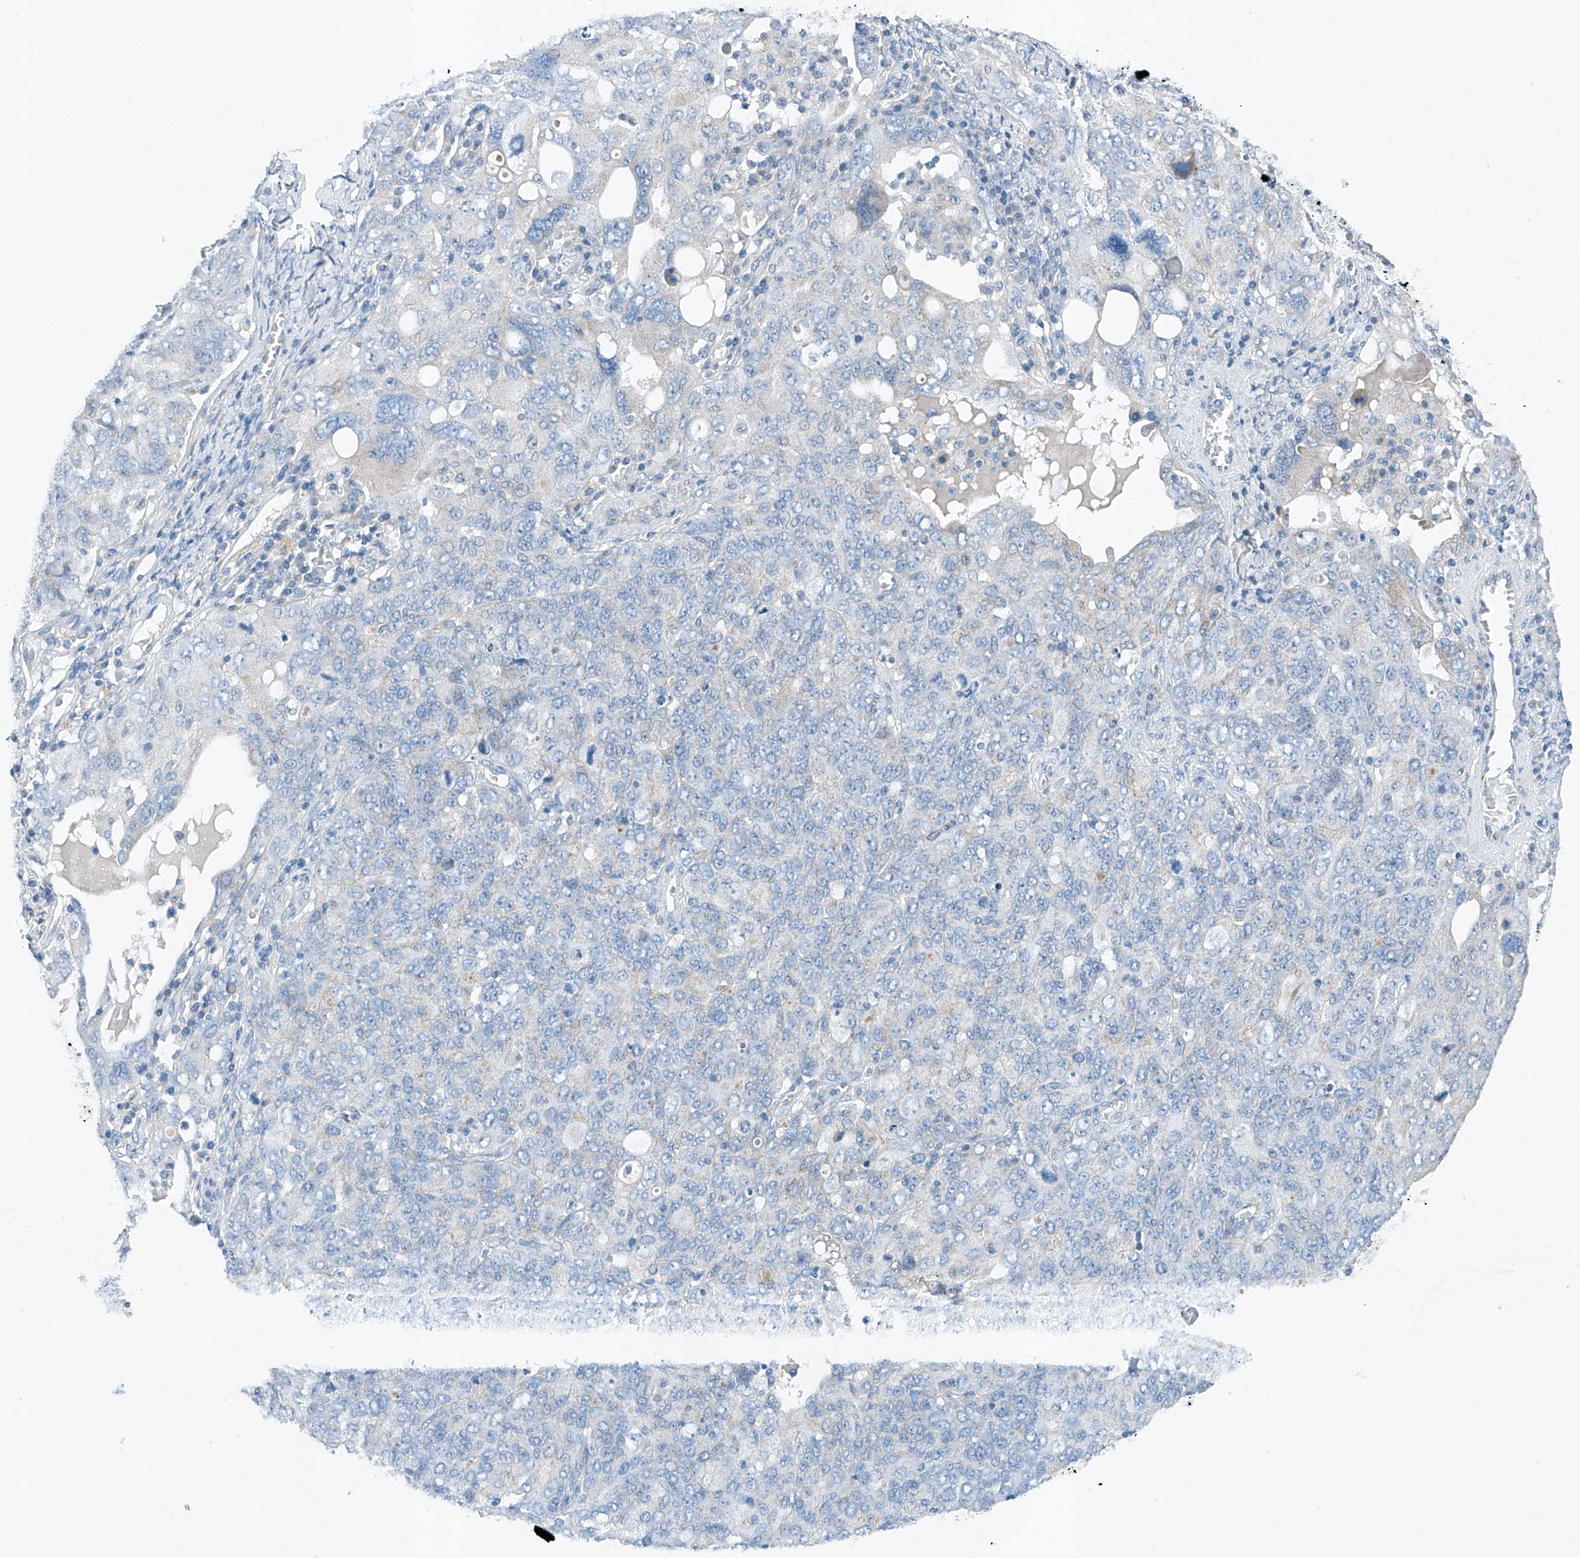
{"staining": {"intensity": "negative", "quantity": "none", "location": "none"}, "tissue": "ovarian cancer", "cell_type": "Tumor cells", "image_type": "cancer", "snomed": [{"axis": "morphology", "description": "Carcinoma, endometroid"}, {"axis": "topography", "description": "Ovary"}], "caption": "Immunohistochemistry photomicrograph of neoplastic tissue: ovarian cancer (endometroid carcinoma) stained with DAB (3,3'-diaminobenzidine) exhibits no significant protein staining in tumor cells.", "gene": "MDGA1", "patient": {"sex": "female", "age": 62}}